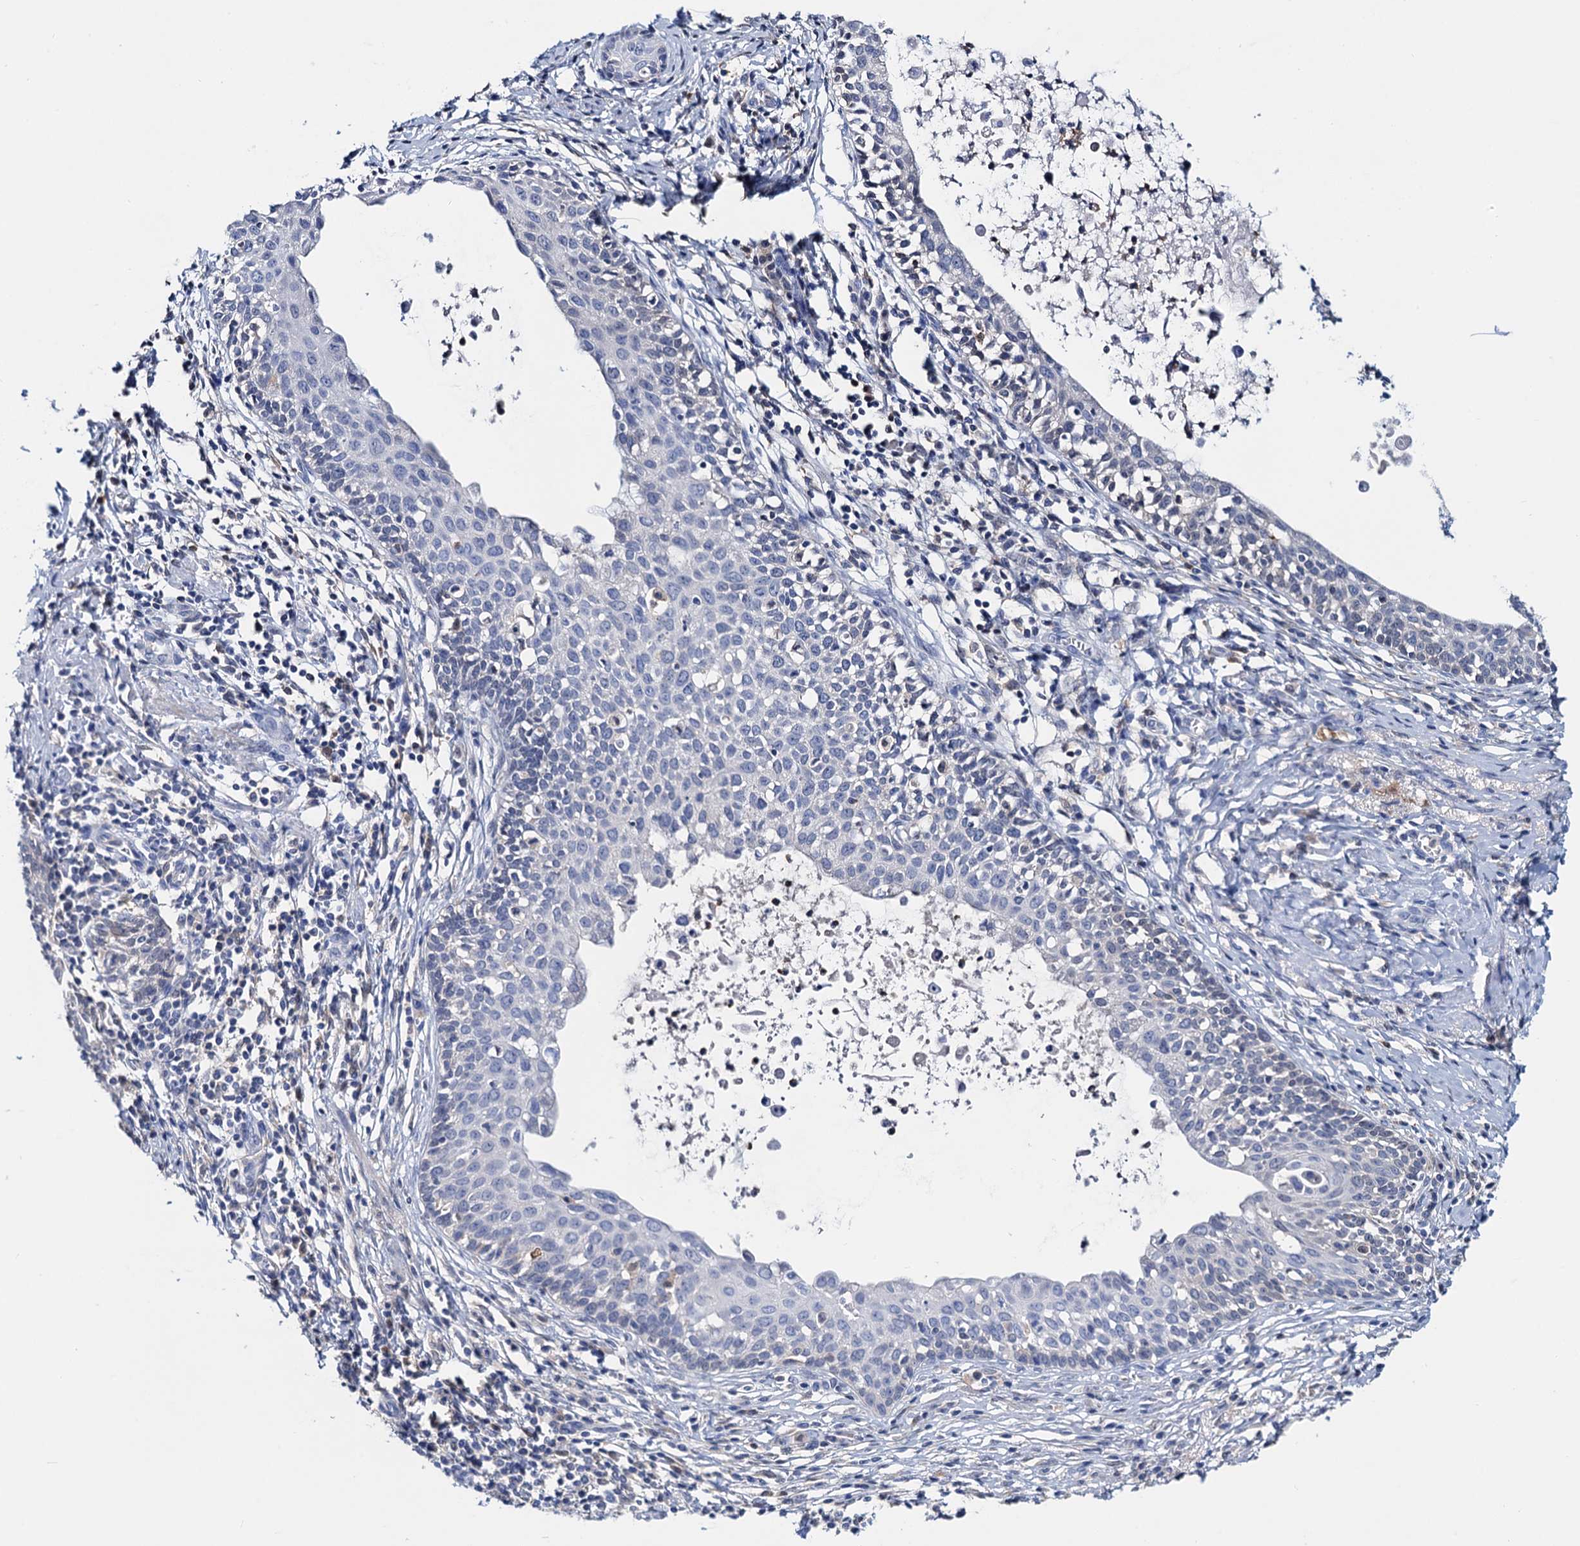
{"staining": {"intensity": "negative", "quantity": "none", "location": "none"}, "tissue": "cervical cancer", "cell_type": "Tumor cells", "image_type": "cancer", "snomed": [{"axis": "morphology", "description": "Squamous cell carcinoma, NOS"}, {"axis": "topography", "description": "Cervix"}], "caption": "Histopathology image shows no significant protein positivity in tumor cells of cervical cancer (squamous cell carcinoma). The staining was performed using DAB (3,3'-diaminobenzidine) to visualize the protein expression in brown, while the nuclei were stained in blue with hematoxylin (Magnification: 20x).", "gene": "FAH", "patient": {"sex": "female", "age": 52}}